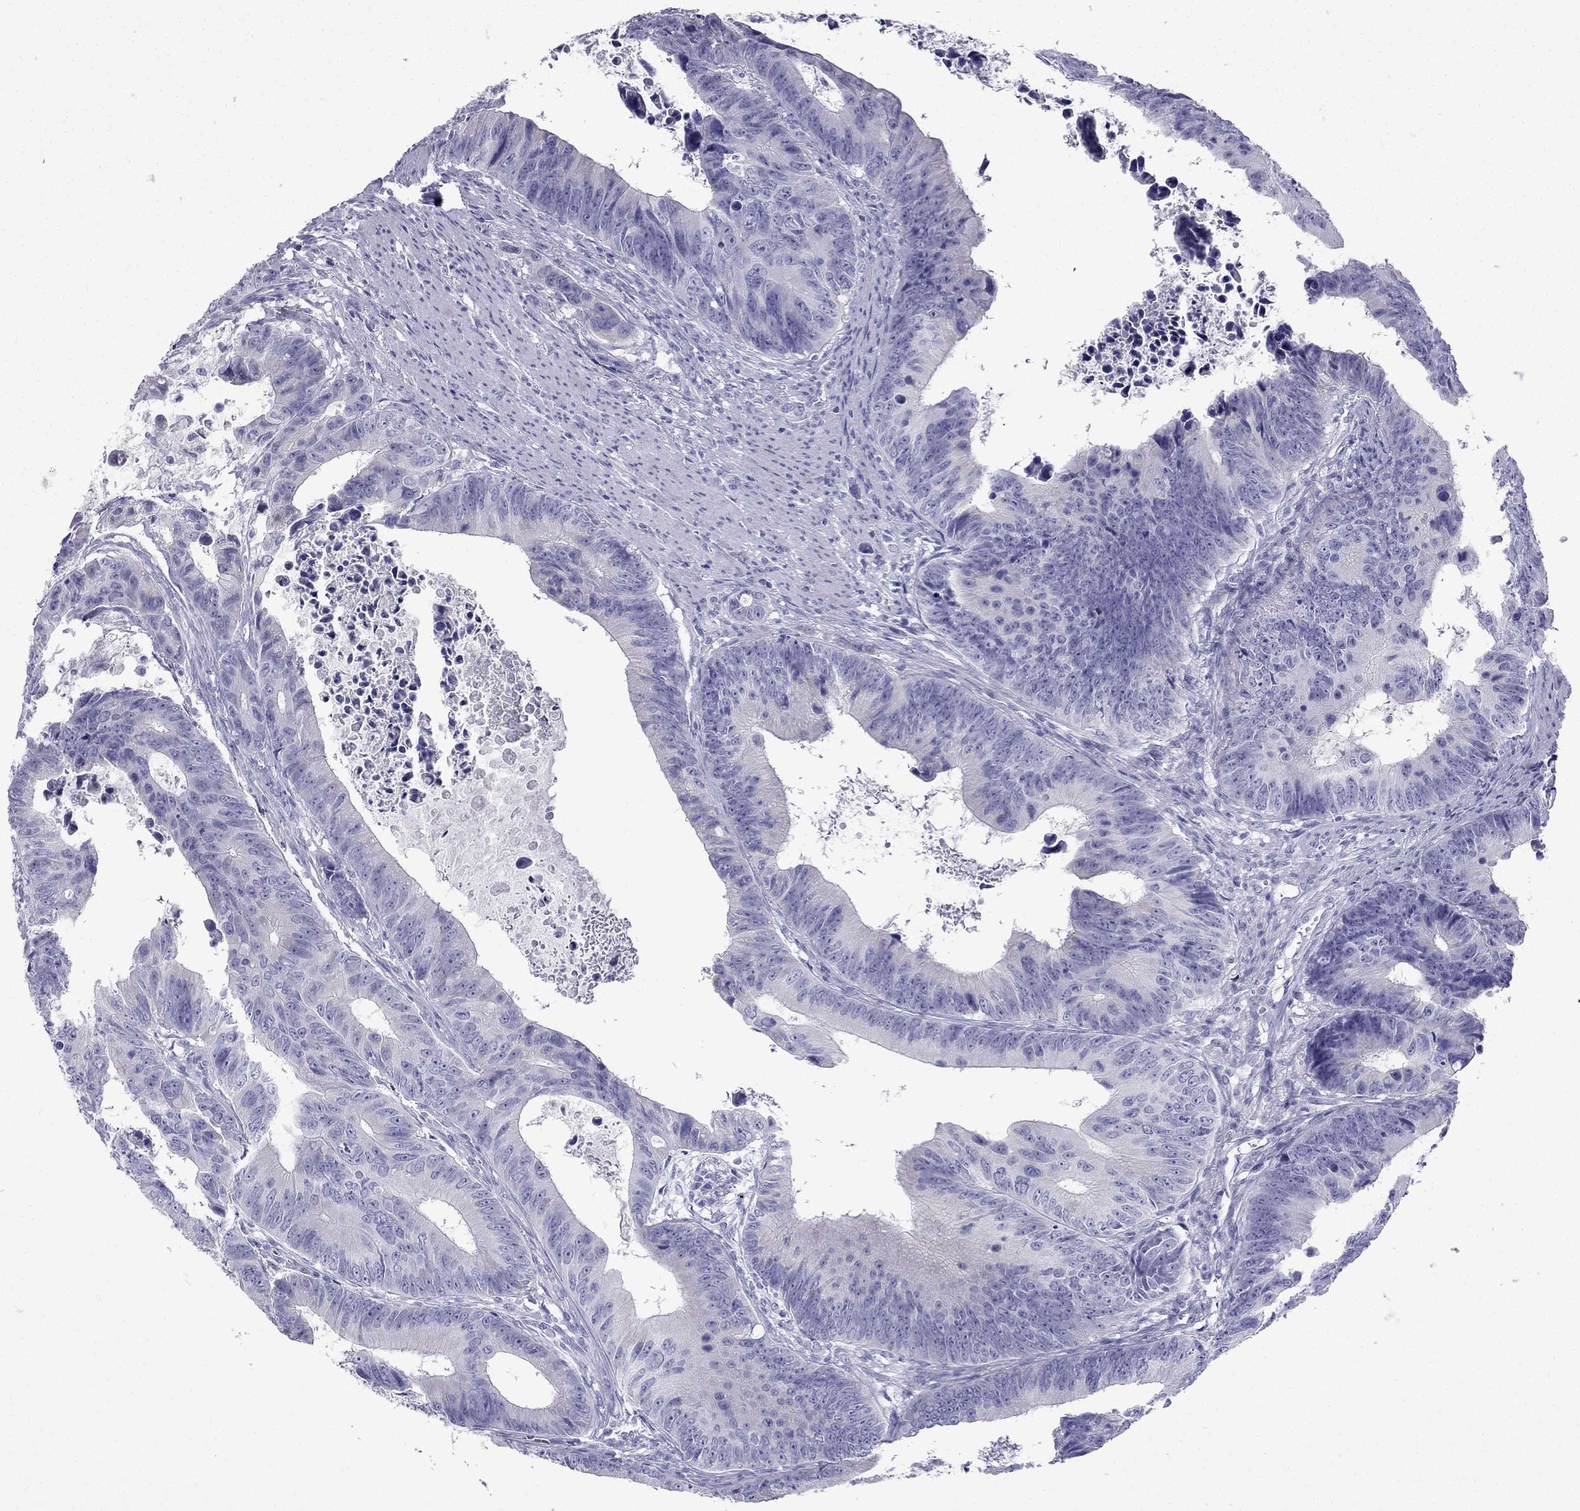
{"staining": {"intensity": "negative", "quantity": "none", "location": "none"}, "tissue": "colorectal cancer", "cell_type": "Tumor cells", "image_type": "cancer", "snomed": [{"axis": "morphology", "description": "Adenocarcinoma, NOS"}, {"axis": "topography", "description": "Colon"}], "caption": "Human colorectal adenocarcinoma stained for a protein using immunohistochemistry (IHC) demonstrates no expression in tumor cells.", "gene": "GJA8", "patient": {"sex": "female", "age": 87}}